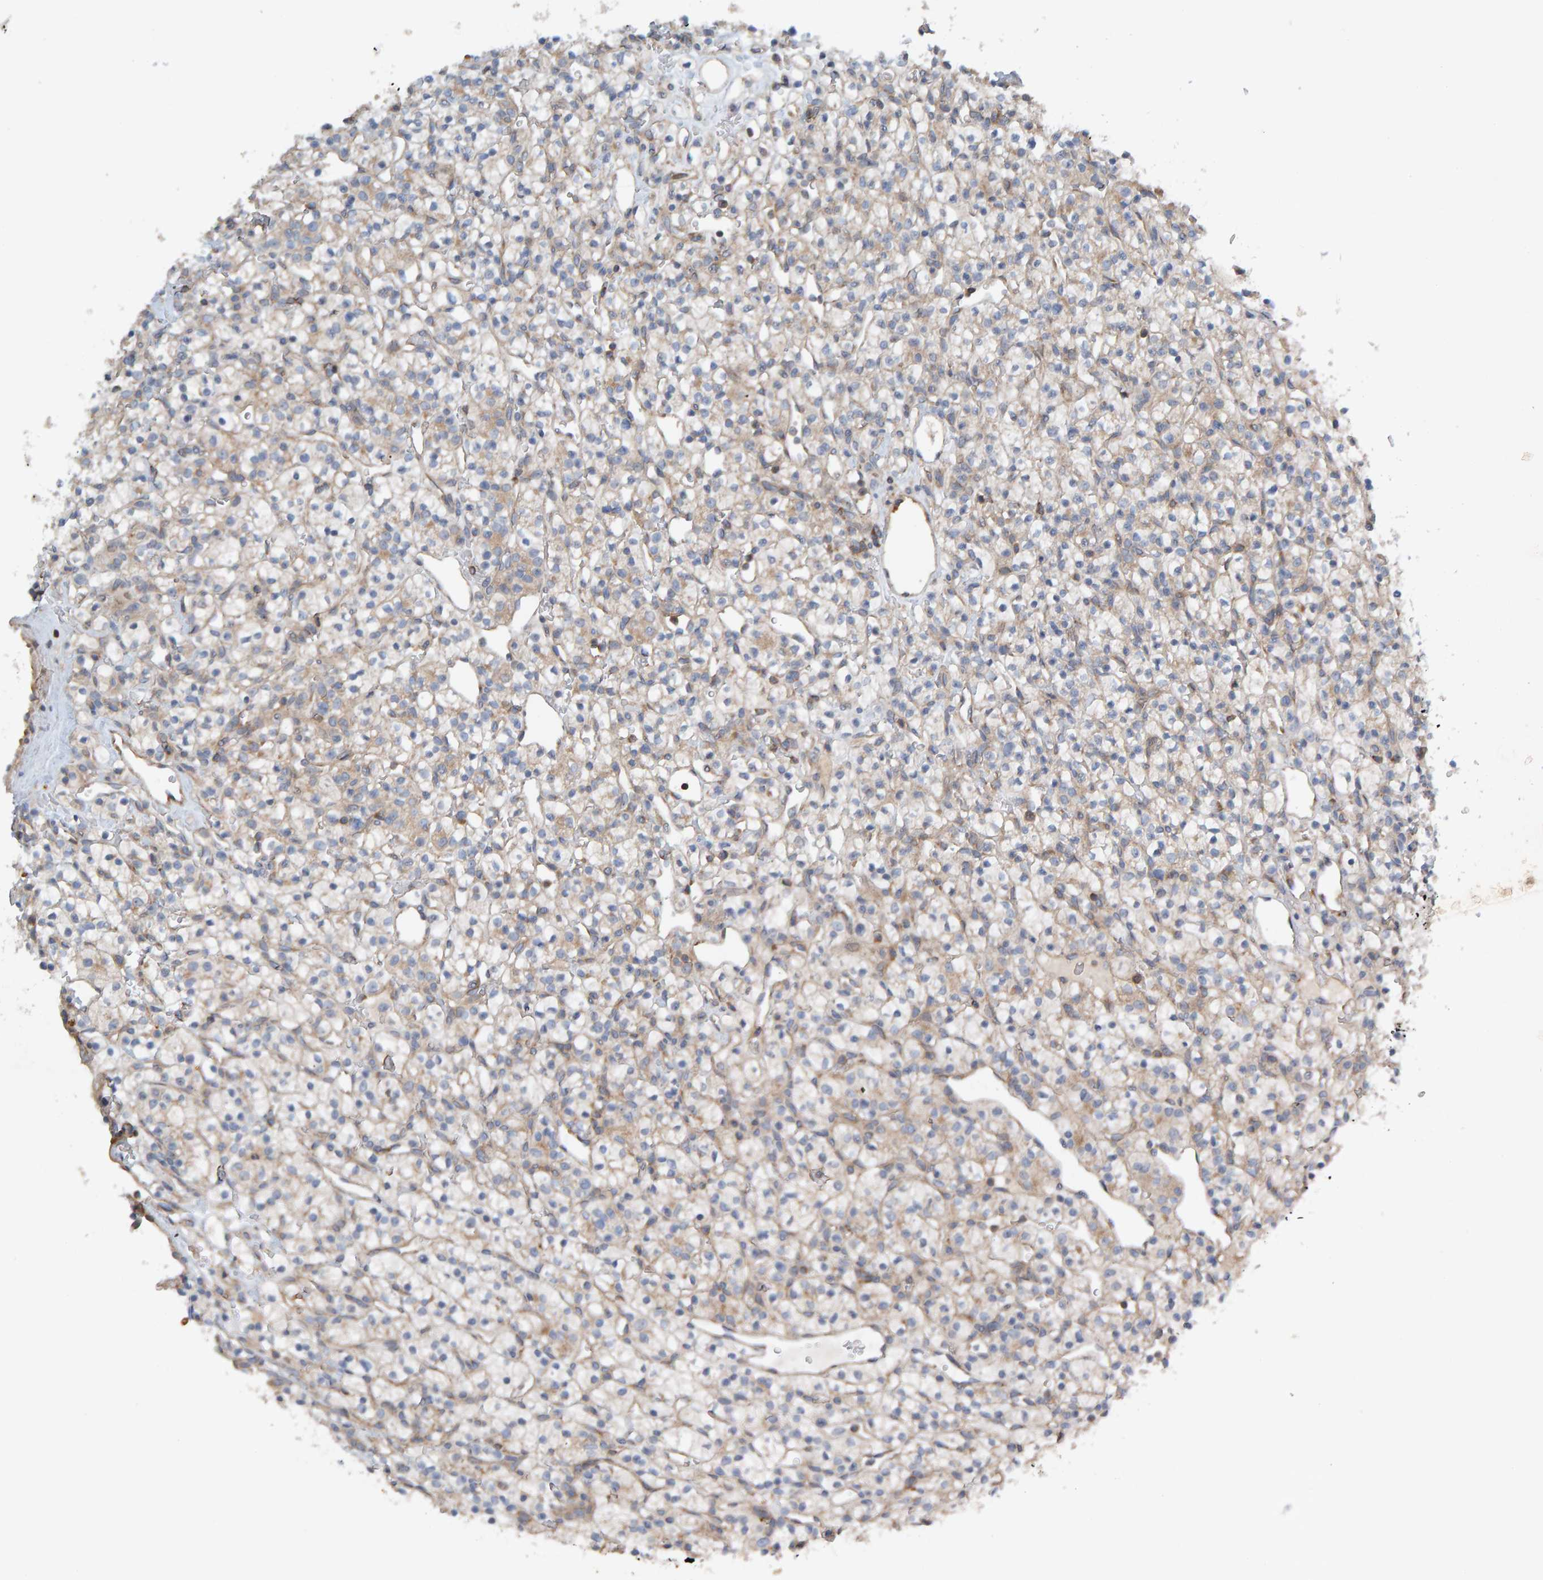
{"staining": {"intensity": "weak", "quantity": "25%-75%", "location": "cytoplasmic/membranous"}, "tissue": "renal cancer", "cell_type": "Tumor cells", "image_type": "cancer", "snomed": [{"axis": "morphology", "description": "Adenocarcinoma, NOS"}, {"axis": "topography", "description": "Kidney"}], "caption": "A photomicrograph showing weak cytoplasmic/membranous staining in about 25%-75% of tumor cells in renal cancer, as visualized by brown immunohistochemical staining.", "gene": "CCM2", "patient": {"sex": "female", "age": 57}}